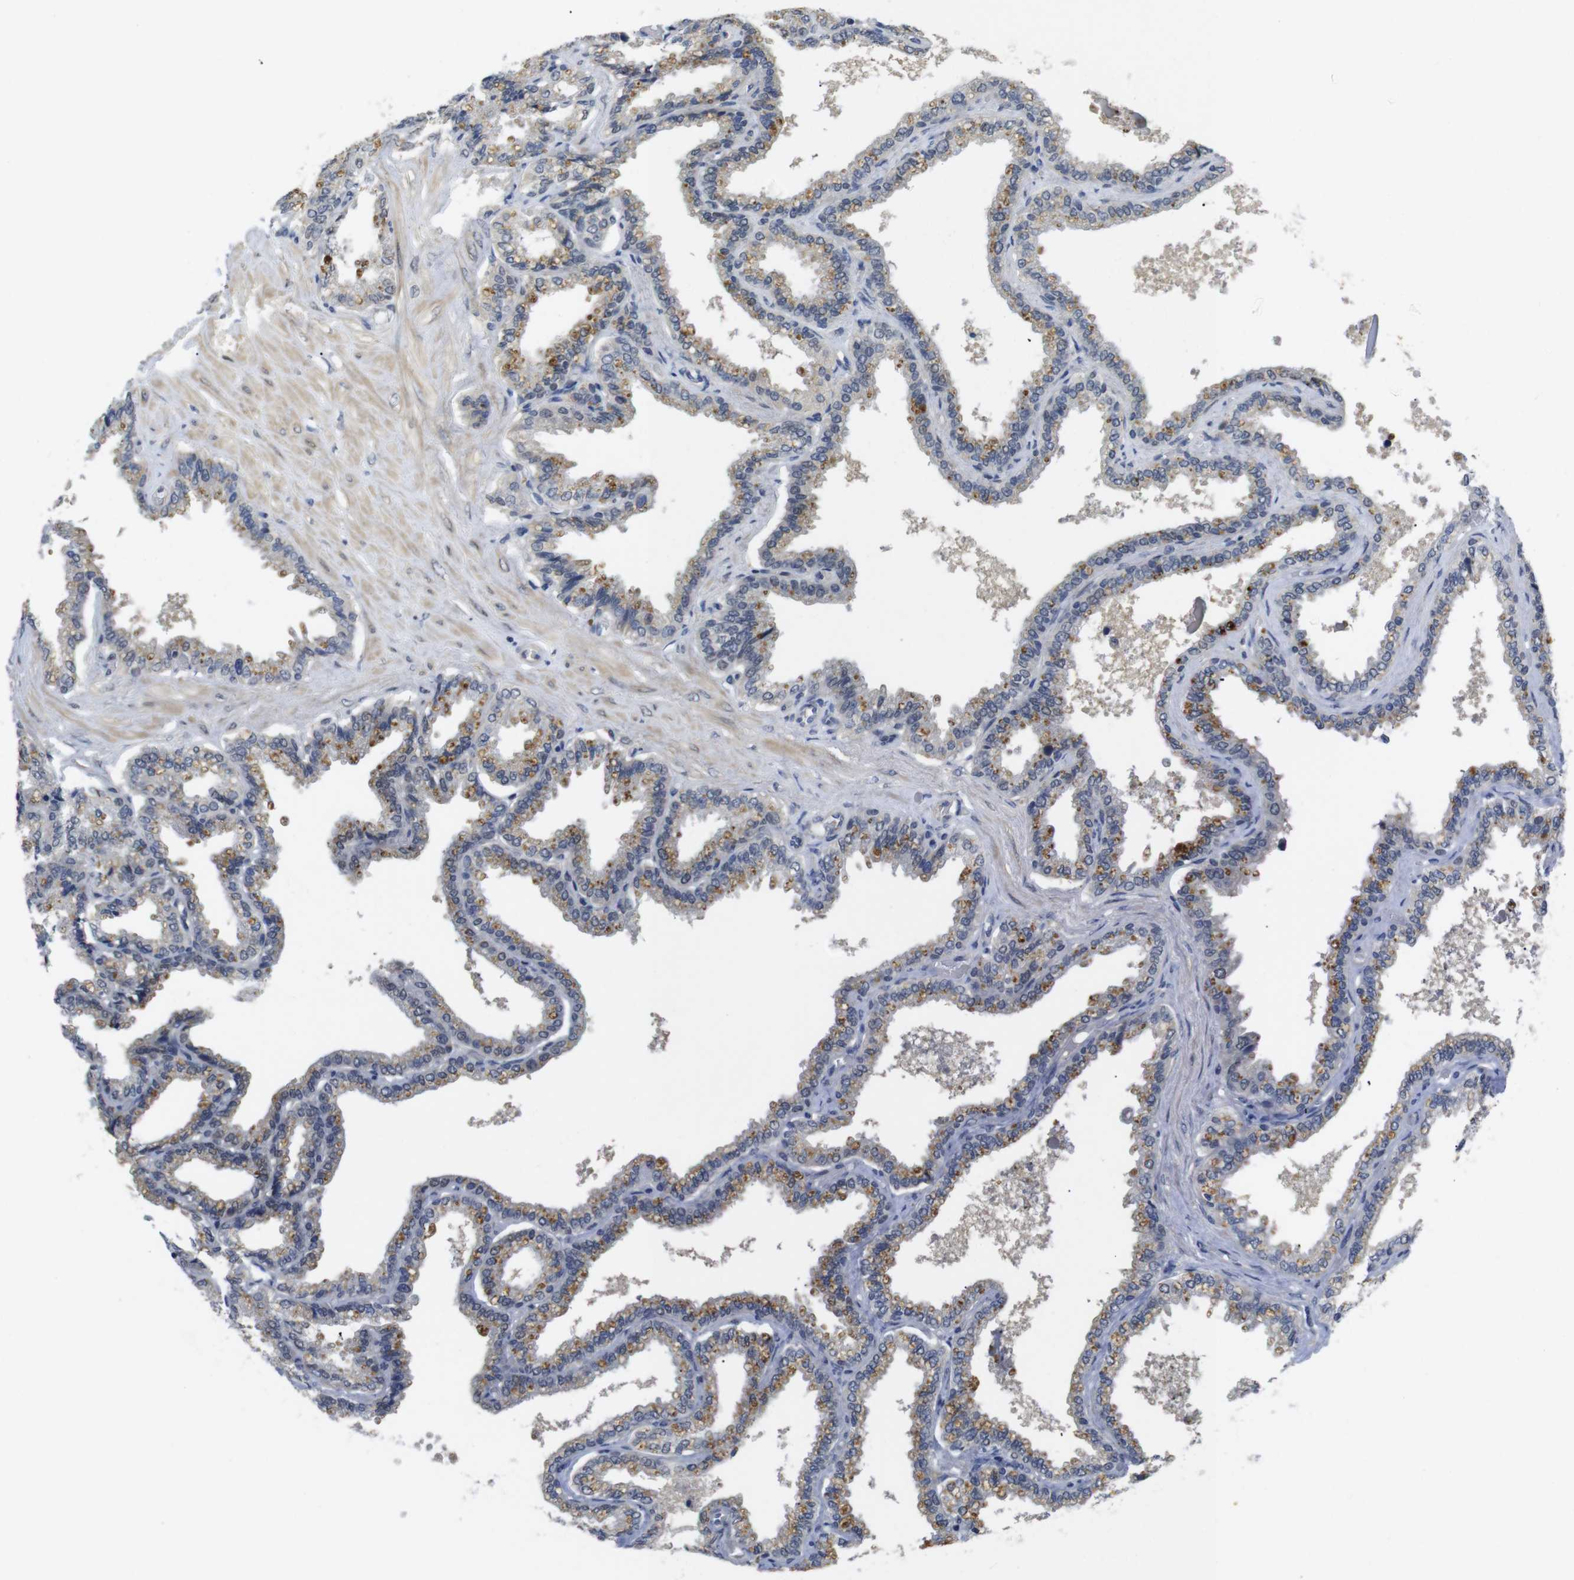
{"staining": {"intensity": "moderate", "quantity": "25%-75%", "location": "cytoplasmic/membranous"}, "tissue": "seminal vesicle", "cell_type": "Glandular cells", "image_type": "normal", "snomed": [{"axis": "morphology", "description": "Normal tissue, NOS"}, {"axis": "topography", "description": "Seminal veicle"}], "caption": "A medium amount of moderate cytoplasmic/membranous staining is identified in approximately 25%-75% of glandular cells in normal seminal vesicle.", "gene": "FNTA", "patient": {"sex": "male", "age": 46}}